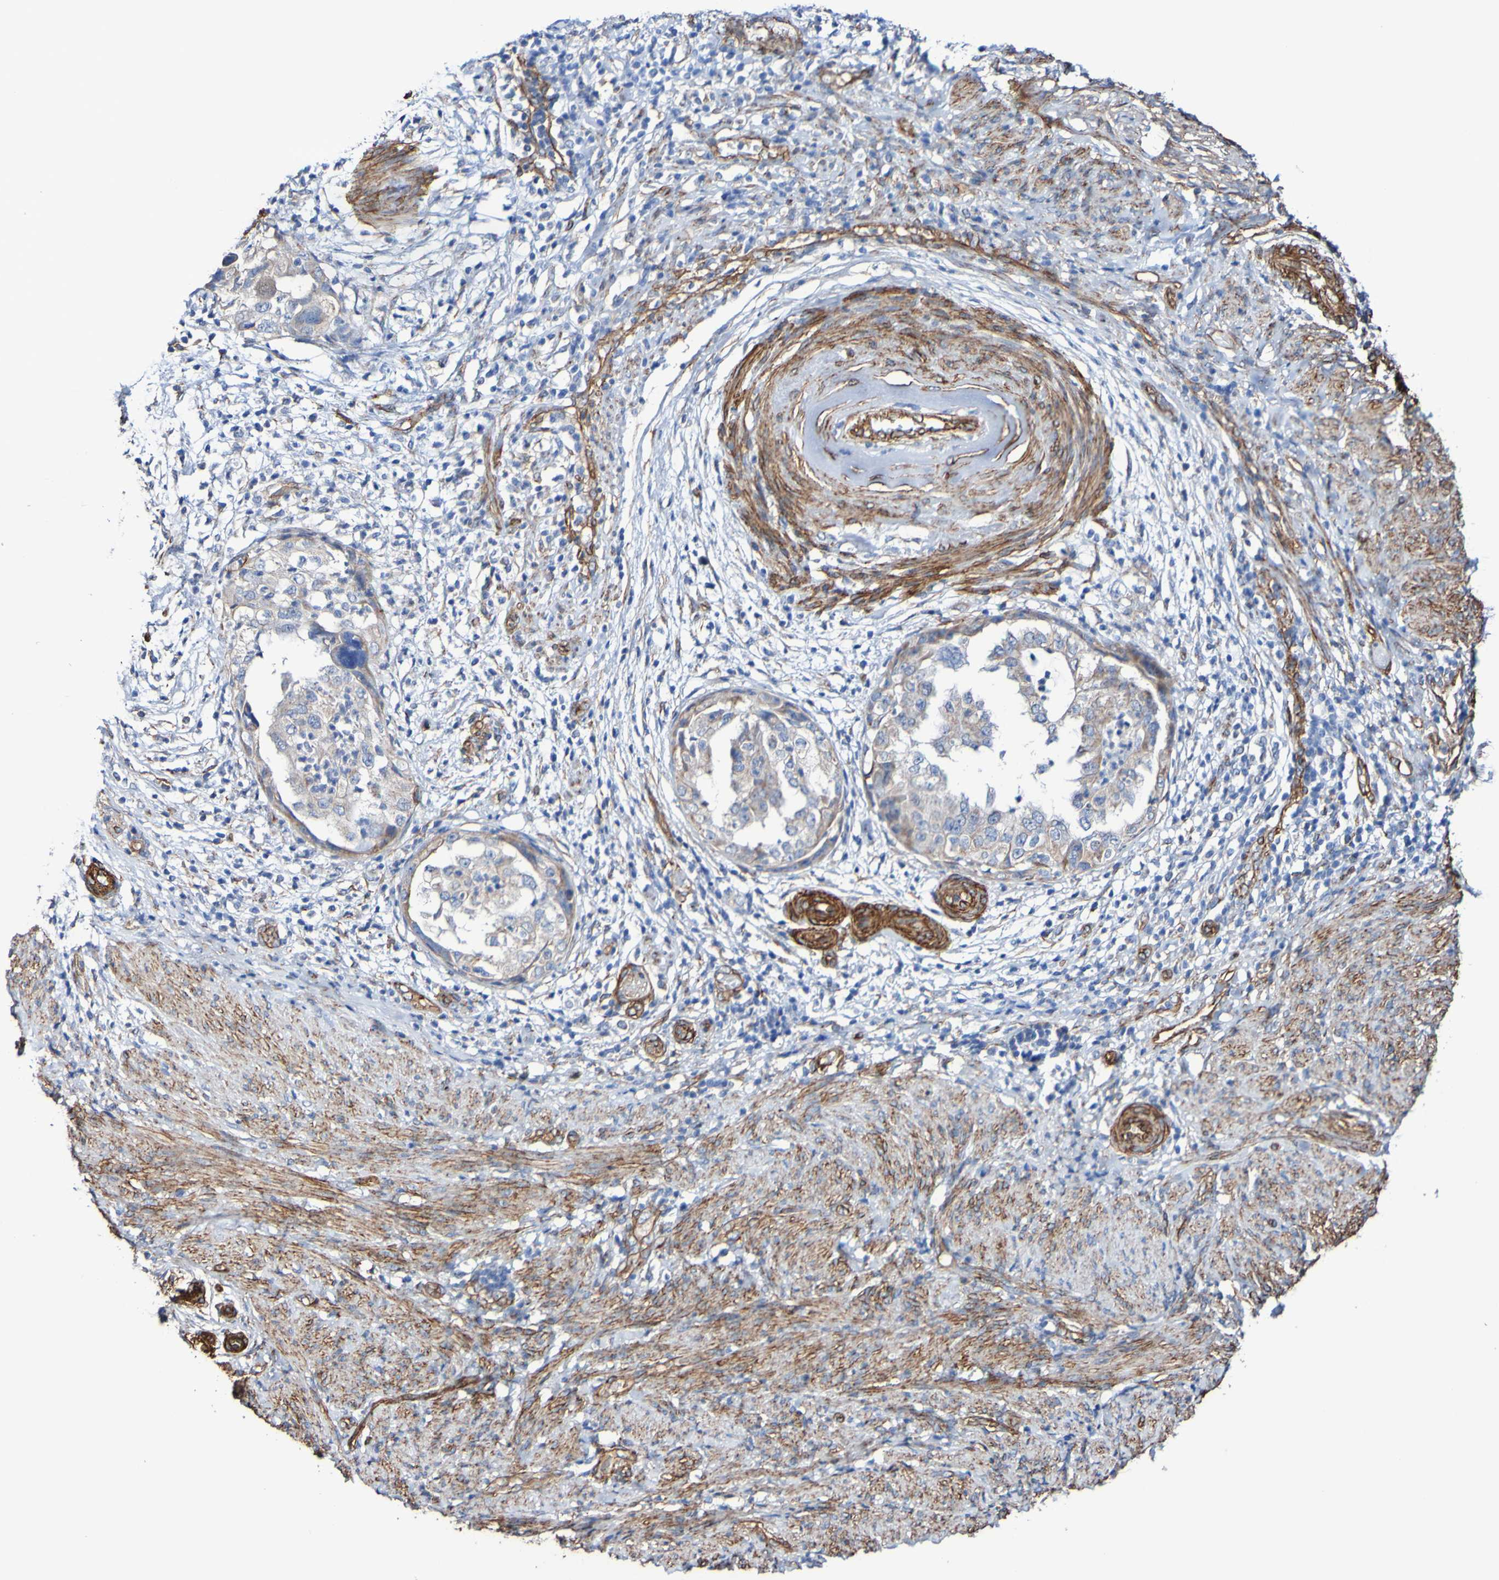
{"staining": {"intensity": "weak", "quantity": ">75%", "location": "cytoplasmic/membranous"}, "tissue": "endometrial cancer", "cell_type": "Tumor cells", "image_type": "cancer", "snomed": [{"axis": "morphology", "description": "Adenocarcinoma, NOS"}, {"axis": "topography", "description": "Endometrium"}], "caption": "This micrograph reveals IHC staining of human endometrial cancer (adenocarcinoma), with low weak cytoplasmic/membranous staining in approximately >75% of tumor cells.", "gene": "ELMOD3", "patient": {"sex": "female", "age": 85}}